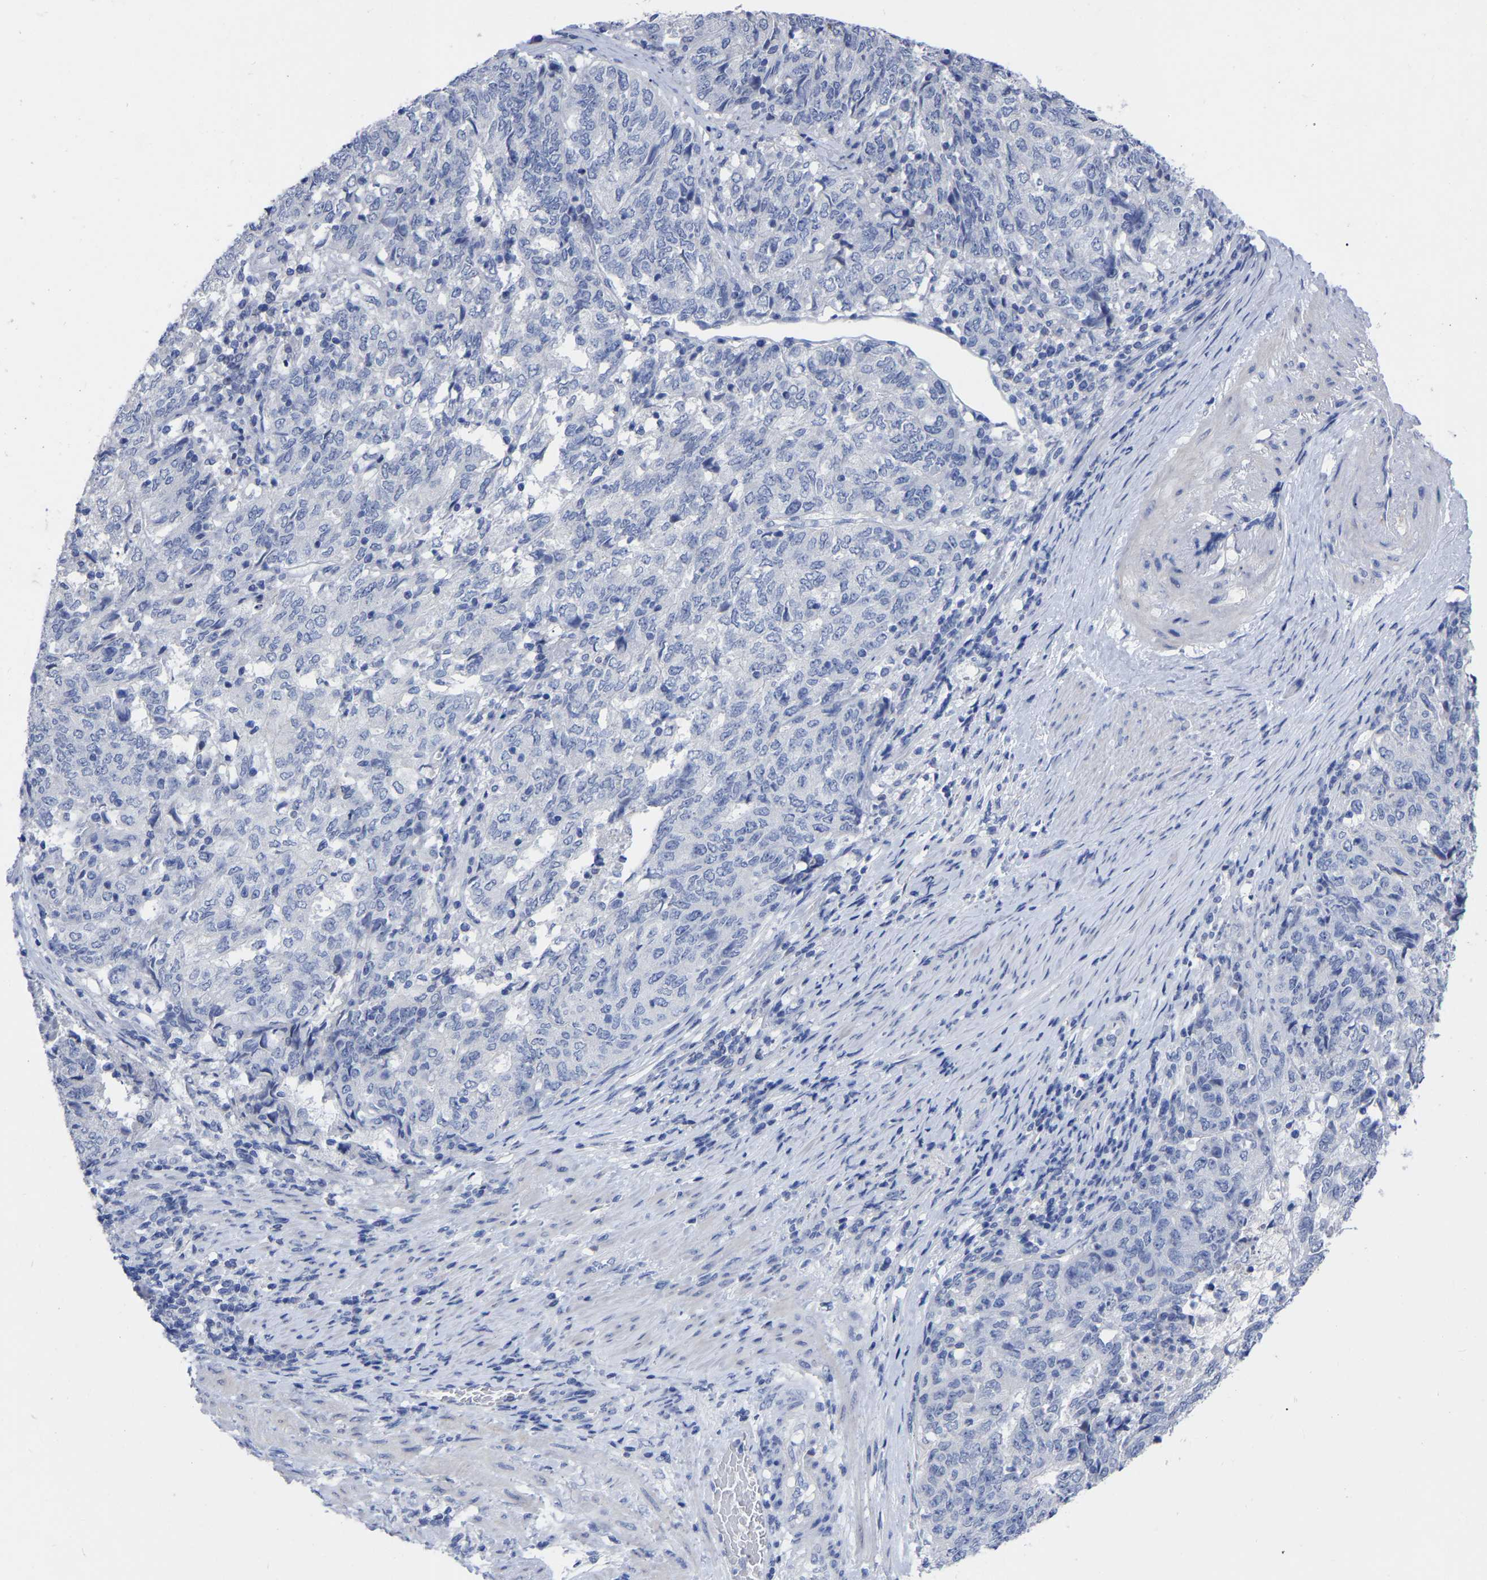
{"staining": {"intensity": "negative", "quantity": "none", "location": "none"}, "tissue": "endometrial cancer", "cell_type": "Tumor cells", "image_type": "cancer", "snomed": [{"axis": "morphology", "description": "Adenocarcinoma, NOS"}, {"axis": "topography", "description": "Endometrium"}], "caption": "This is a micrograph of immunohistochemistry staining of endometrial adenocarcinoma, which shows no positivity in tumor cells.", "gene": "ANXA13", "patient": {"sex": "female", "age": 80}}